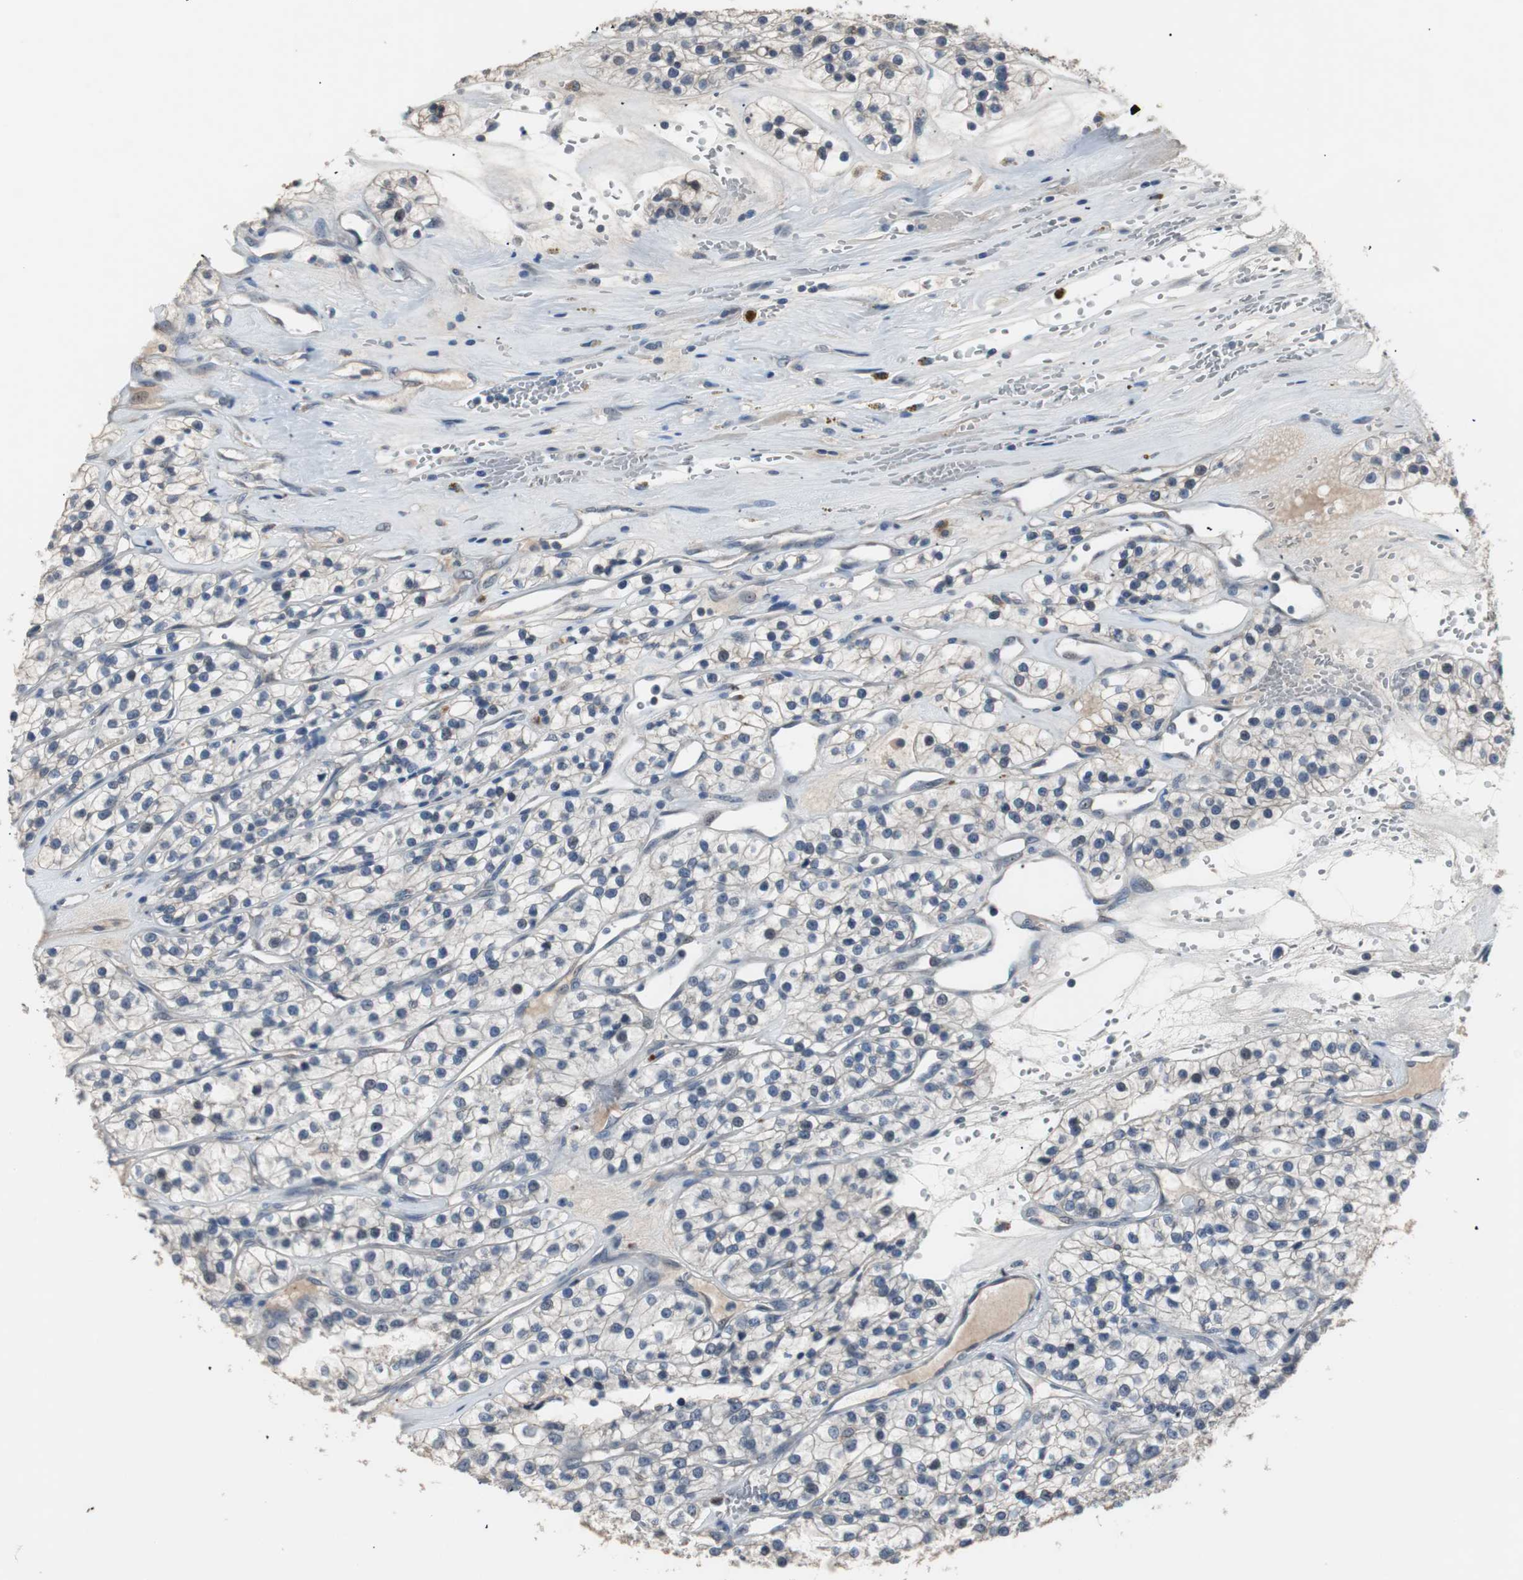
{"staining": {"intensity": "negative", "quantity": "none", "location": "none"}, "tissue": "renal cancer", "cell_type": "Tumor cells", "image_type": "cancer", "snomed": [{"axis": "morphology", "description": "Adenocarcinoma, NOS"}, {"axis": "topography", "description": "Kidney"}], "caption": "A photomicrograph of human renal cancer is negative for staining in tumor cells.", "gene": "PCYT1B", "patient": {"sex": "female", "age": 57}}